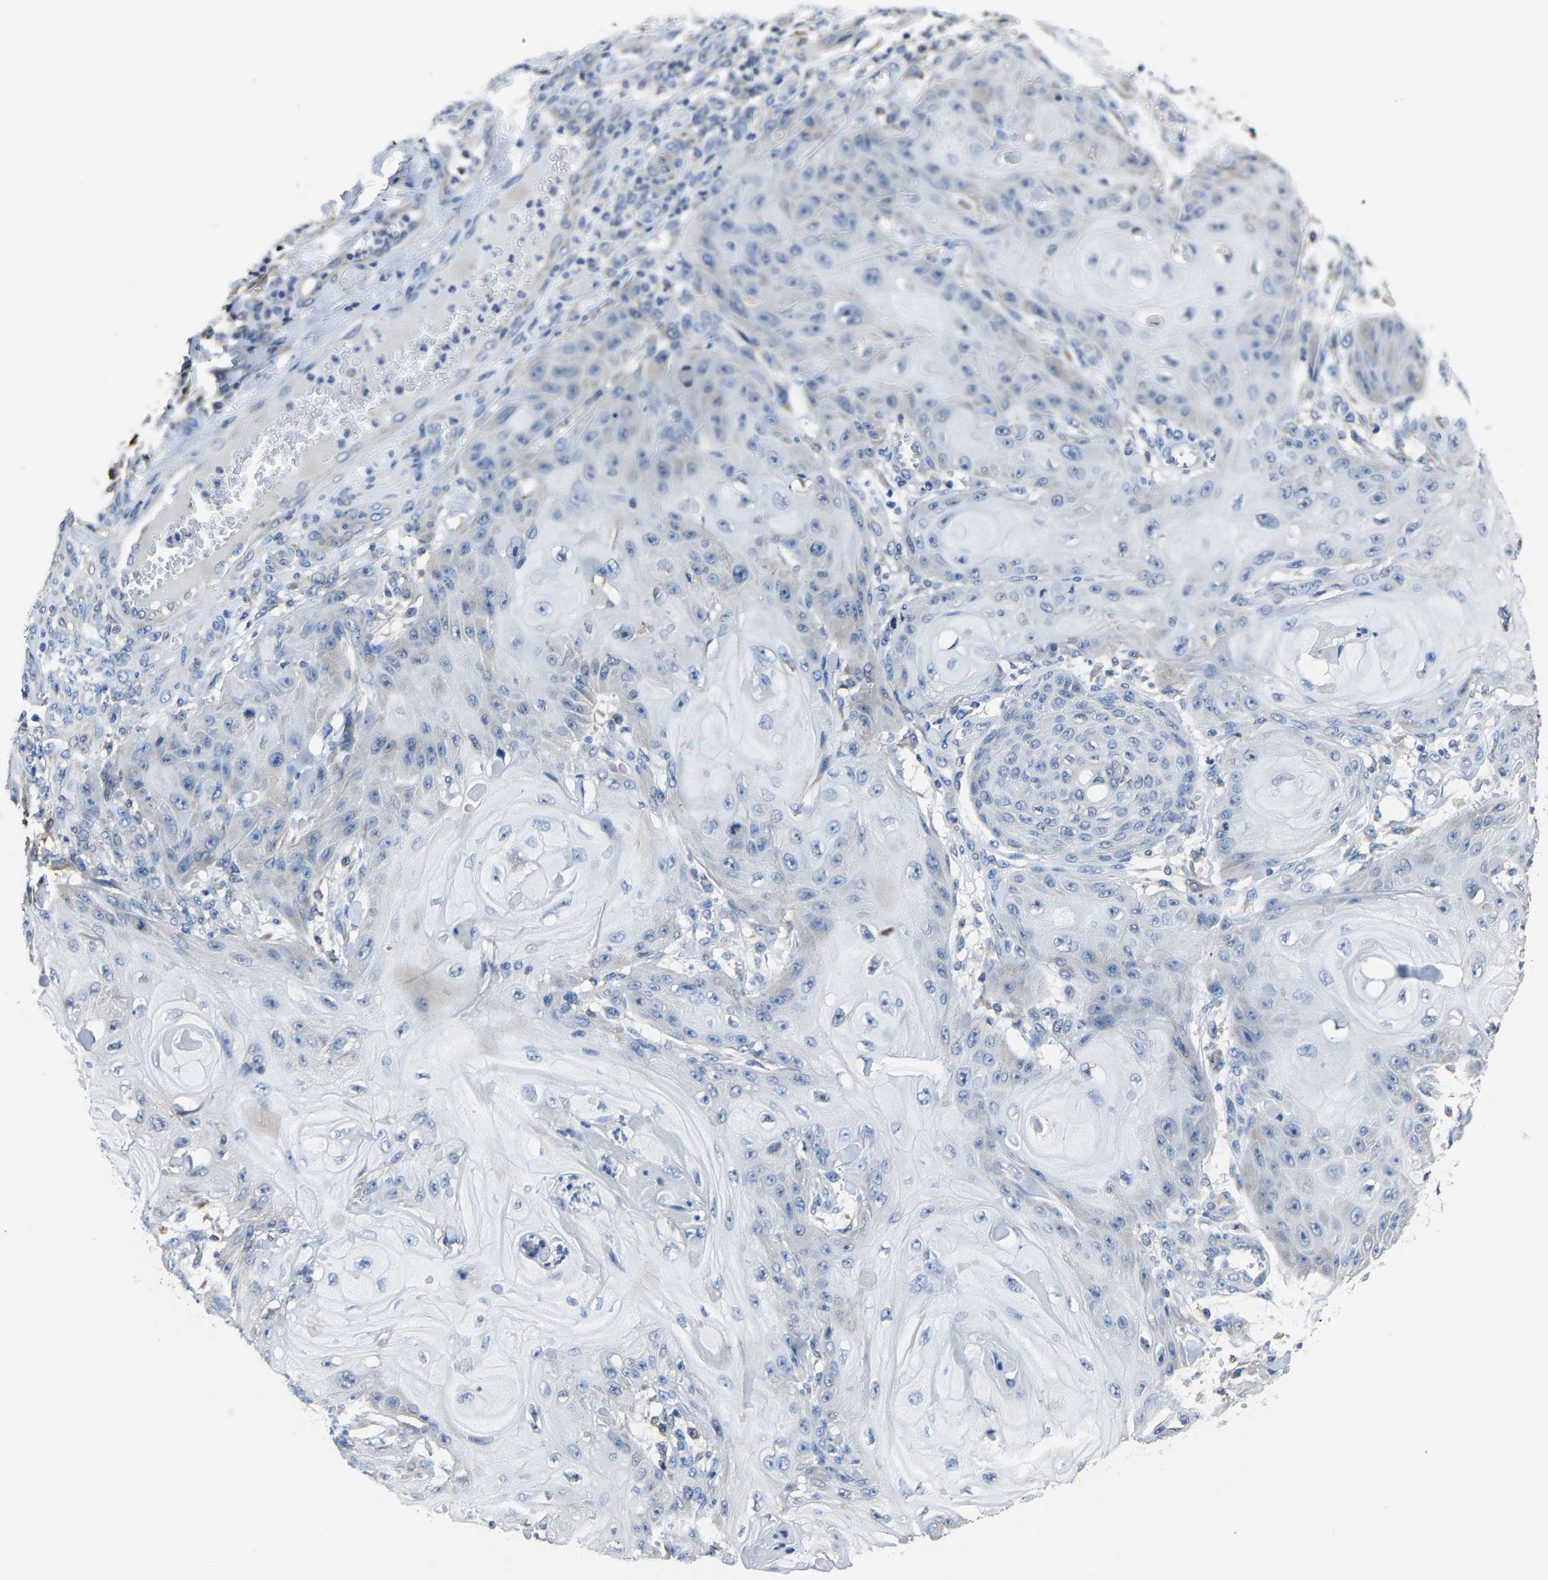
{"staining": {"intensity": "negative", "quantity": "none", "location": "none"}, "tissue": "skin cancer", "cell_type": "Tumor cells", "image_type": "cancer", "snomed": [{"axis": "morphology", "description": "Squamous cell carcinoma, NOS"}, {"axis": "topography", "description": "Skin"}], "caption": "High power microscopy histopathology image of an immunohistochemistry image of skin squamous cell carcinoma, revealing no significant expression in tumor cells. (Stains: DAB (3,3'-diaminobenzidine) IHC with hematoxylin counter stain, Microscopy: brightfield microscopy at high magnification).", "gene": "STRBP", "patient": {"sex": "male", "age": 74}}